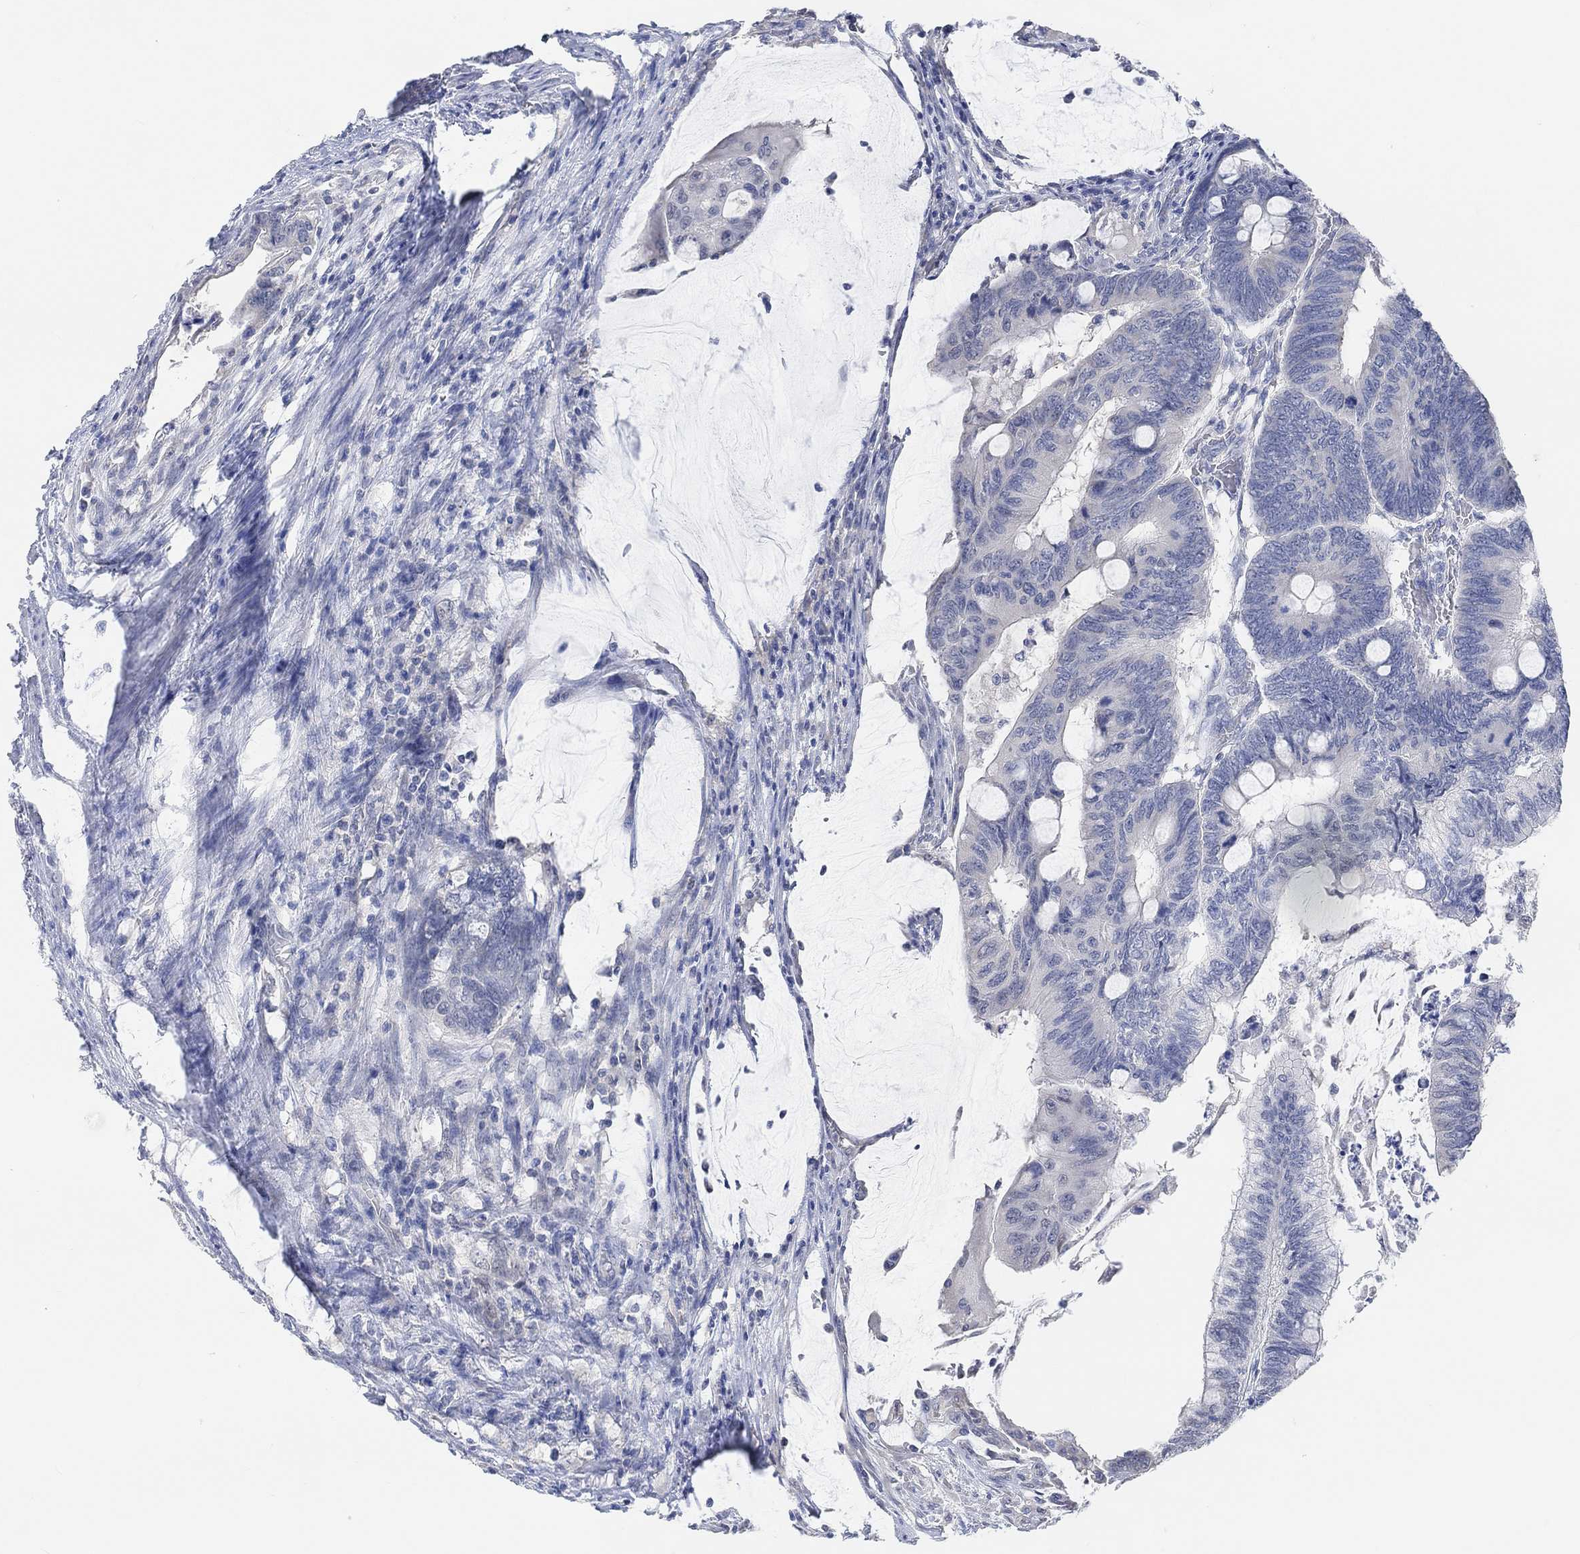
{"staining": {"intensity": "negative", "quantity": "none", "location": "none"}, "tissue": "colorectal cancer", "cell_type": "Tumor cells", "image_type": "cancer", "snomed": [{"axis": "morphology", "description": "Normal tissue, NOS"}, {"axis": "morphology", "description": "Adenocarcinoma, NOS"}, {"axis": "topography", "description": "Rectum"}, {"axis": "topography", "description": "Peripheral nerve tissue"}], "caption": "Human colorectal cancer (adenocarcinoma) stained for a protein using immunohistochemistry (IHC) displays no expression in tumor cells.", "gene": "MUC1", "patient": {"sex": "male", "age": 92}}